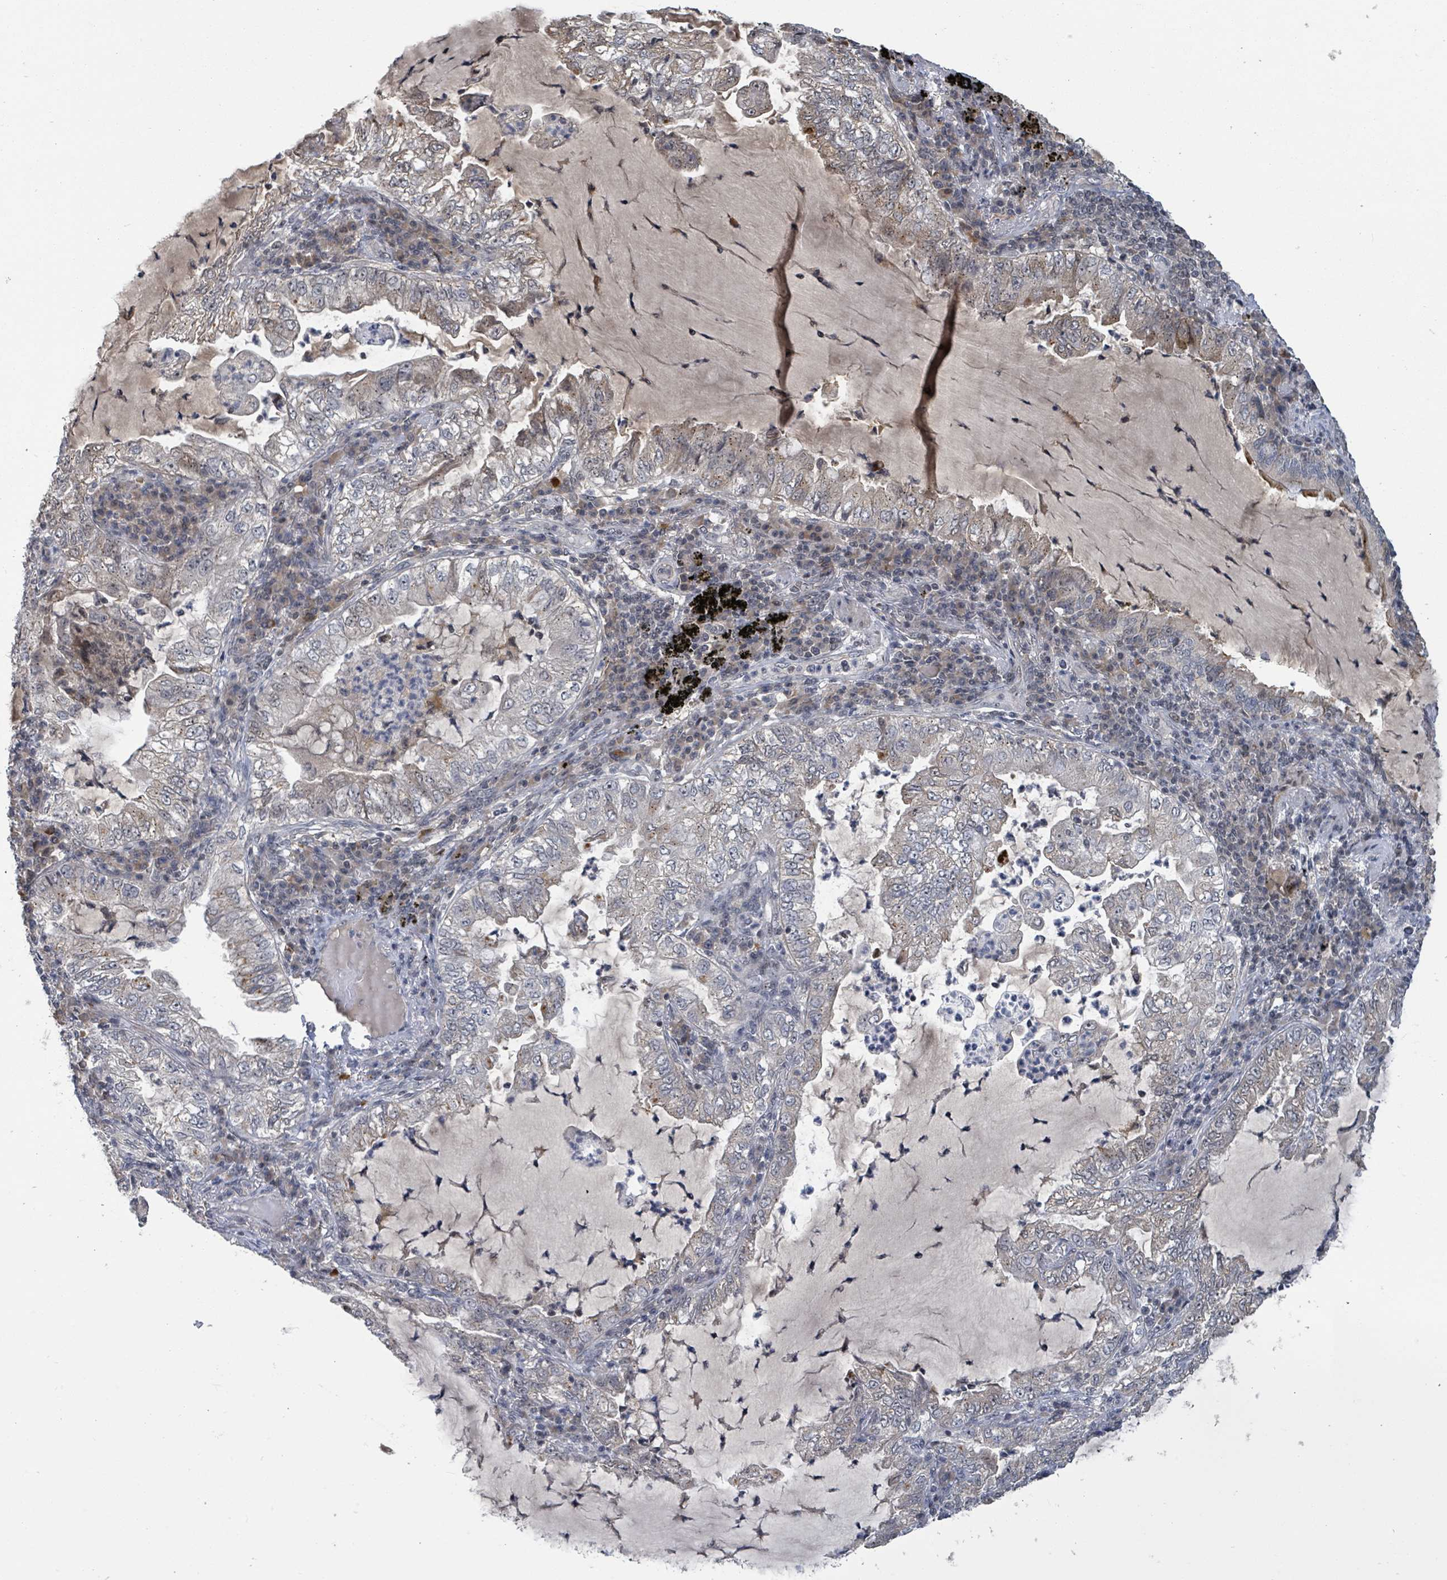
{"staining": {"intensity": "weak", "quantity": "25%-75%", "location": "cytoplasmic/membranous"}, "tissue": "lung cancer", "cell_type": "Tumor cells", "image_type": "cancer", "snomed": [{"axis": "morphology", "description": "Adenocarcinoma, NOS"}, {"axis": "topography", "description": "Lung"}], "caption": "Immunohistochemistry of lung cancer (adenocarcinoma) reveals low levels of weak cytoplasmic/membranous staining in approximately 25%-75% of tumor cells.", "gene": "ZBTB14", "patient": {"sex": "female", "age": 73}}